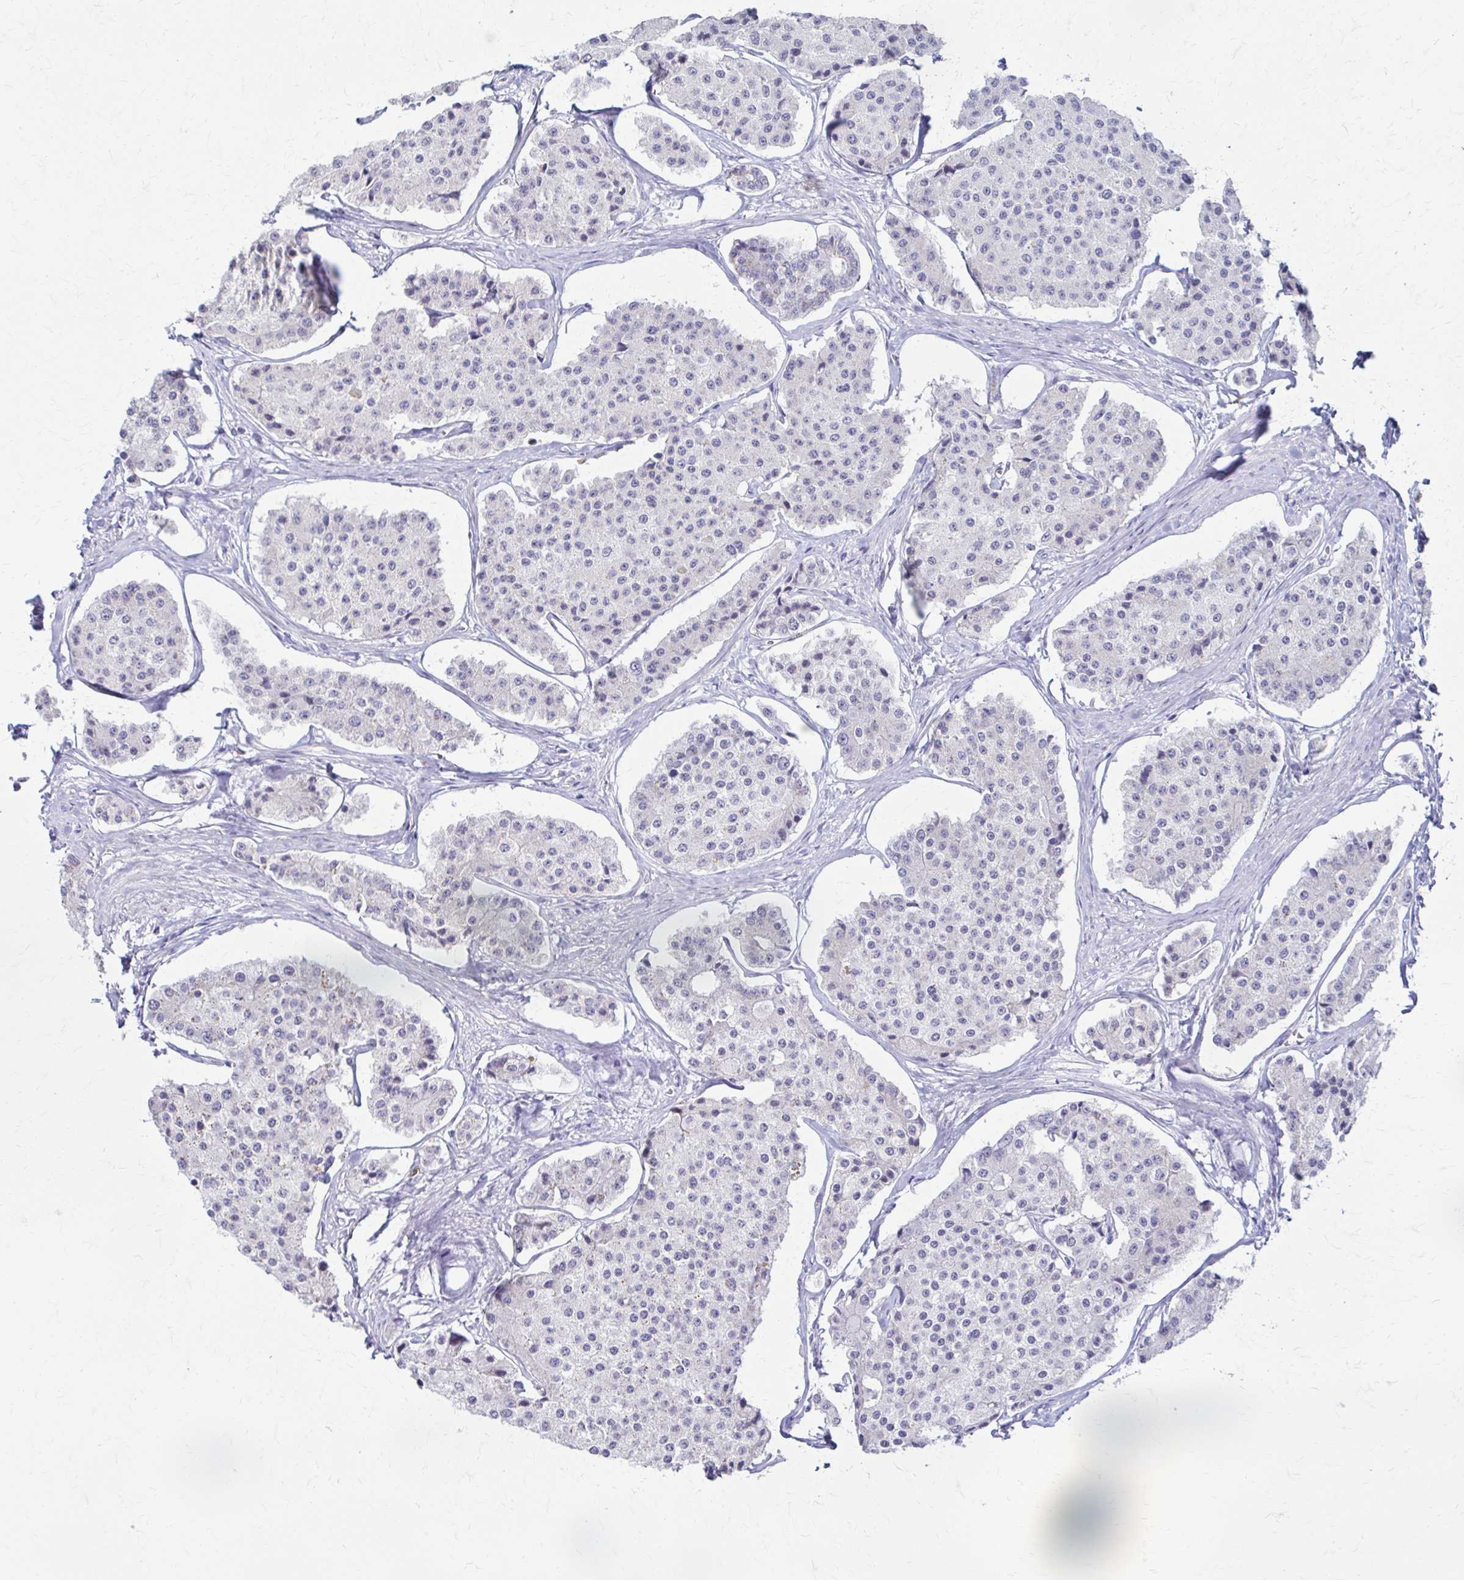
{"staining": {"intensity": "negative", "quantity": "none", "location": "none"}, "tissue": "carcinoid", "cell_type": "Tumor cells", "image_type": "cancer", "snomed": [{"axis": "morphology", "description": "Carcinoid, malignant, NOS"}, {"axis": "topography", "description": "Small intestine"}], "caption": "Tumor cells show no significant expression in carcinoid.", "gene": "PIK3AP1", "patient": {"sex": "female", "age": 65}}